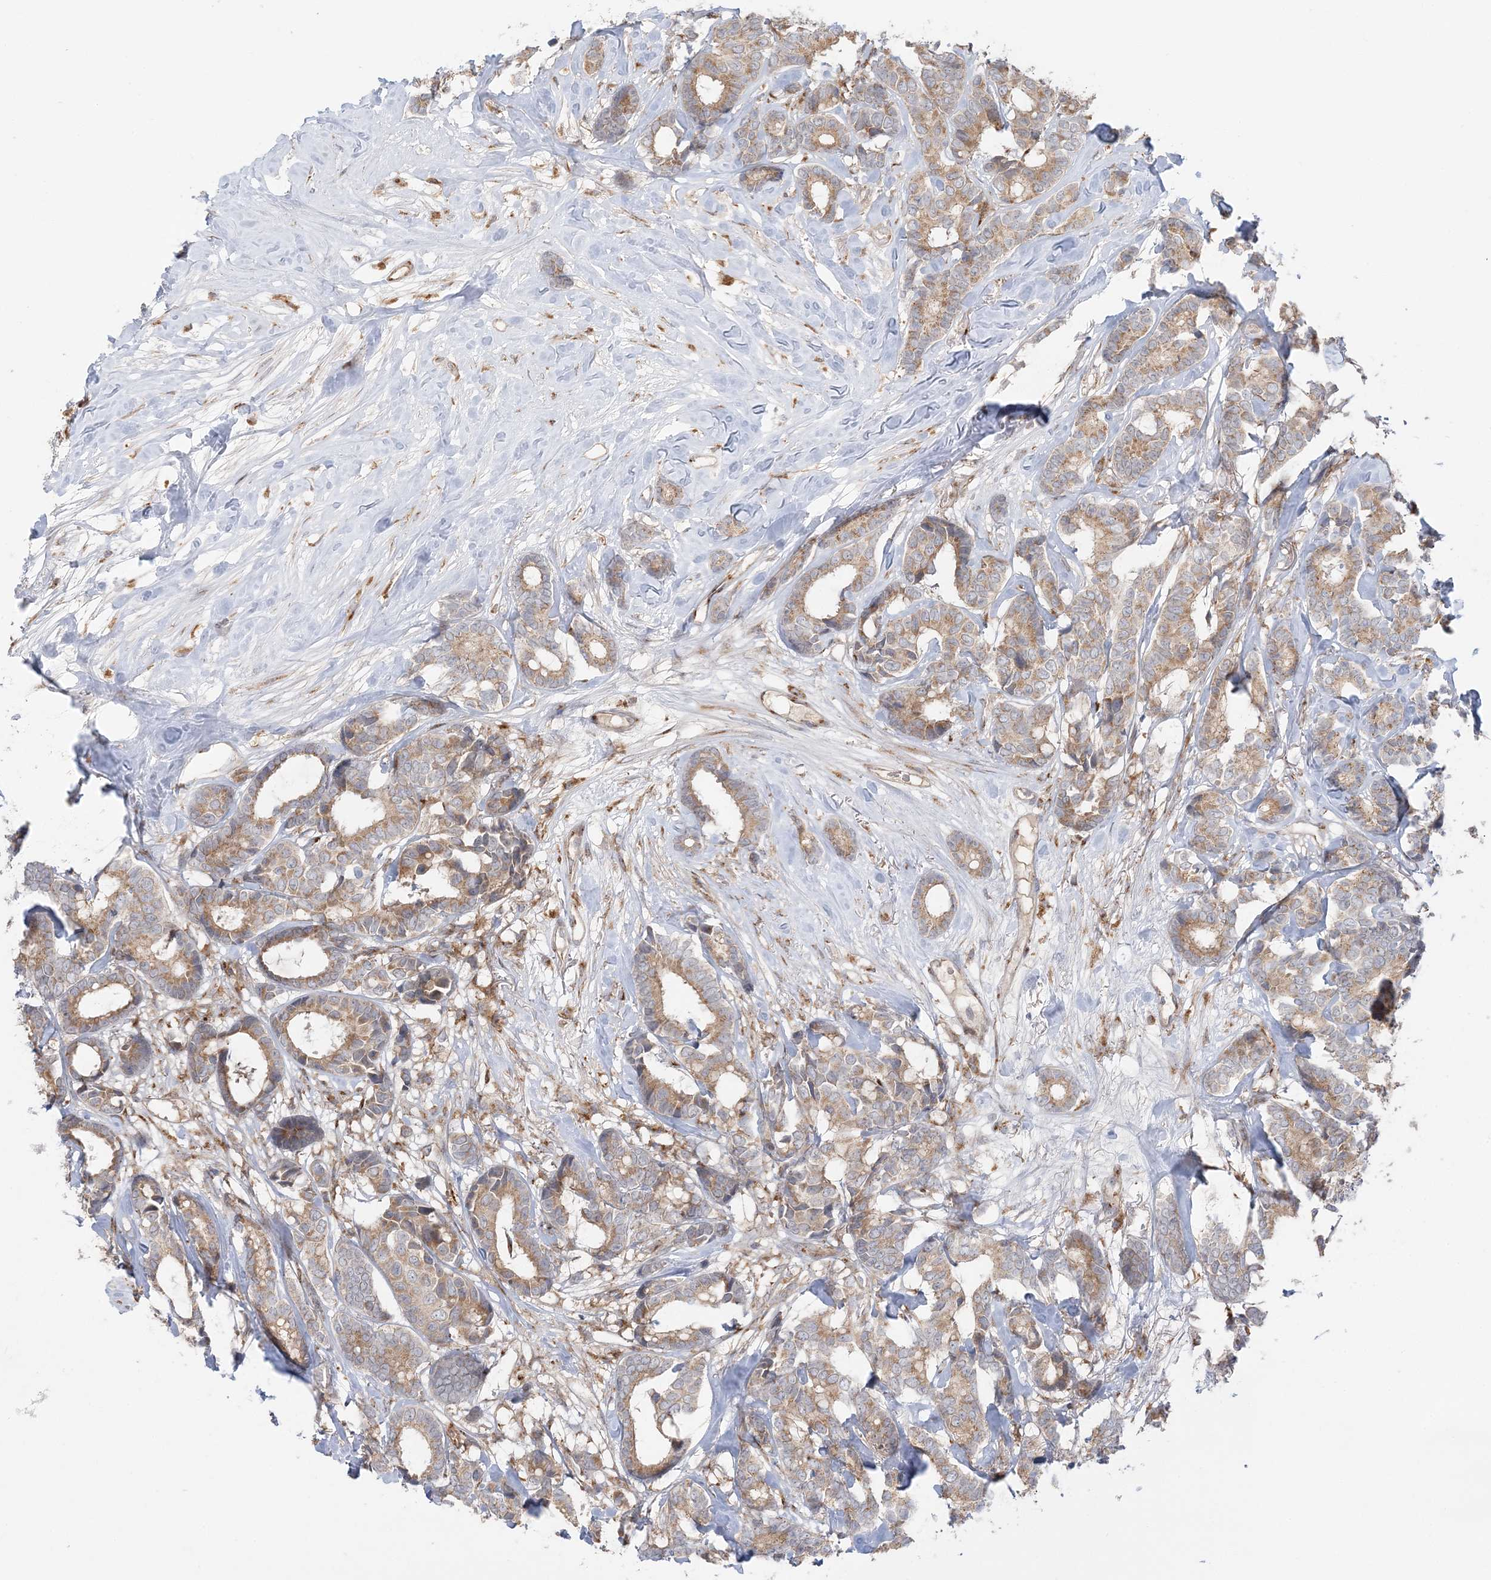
{"staining": {"intensity": "moderate", "quantity": ">75%", "location": "cytoplasmic/membranous"}, "tissue": "breast cancer", "cell_type": "Tumor cells", "image_type": "cancer", "snomed": [{"axis": "morphology", "description": "Duct carcinoma"}, {"axis": "topography", "description": "Breast"}], "caption": "High-magnification brightfield microscopy of breast cancer (invasive ductal carcinoma) stained with DAB (3,3'-diaminobenzidine) (brown) and counterstained with hematoxylin (blue). tumor cells exhibit moderate cytoplasmic/membranous staining is seen in about>75% of cells. (DAB (3,3'-diaminobenzidine) IHC with brightfield microscopy, high magnification).", "gene": "ABCC3", "patient": {"sex": "female", "age": 87}}